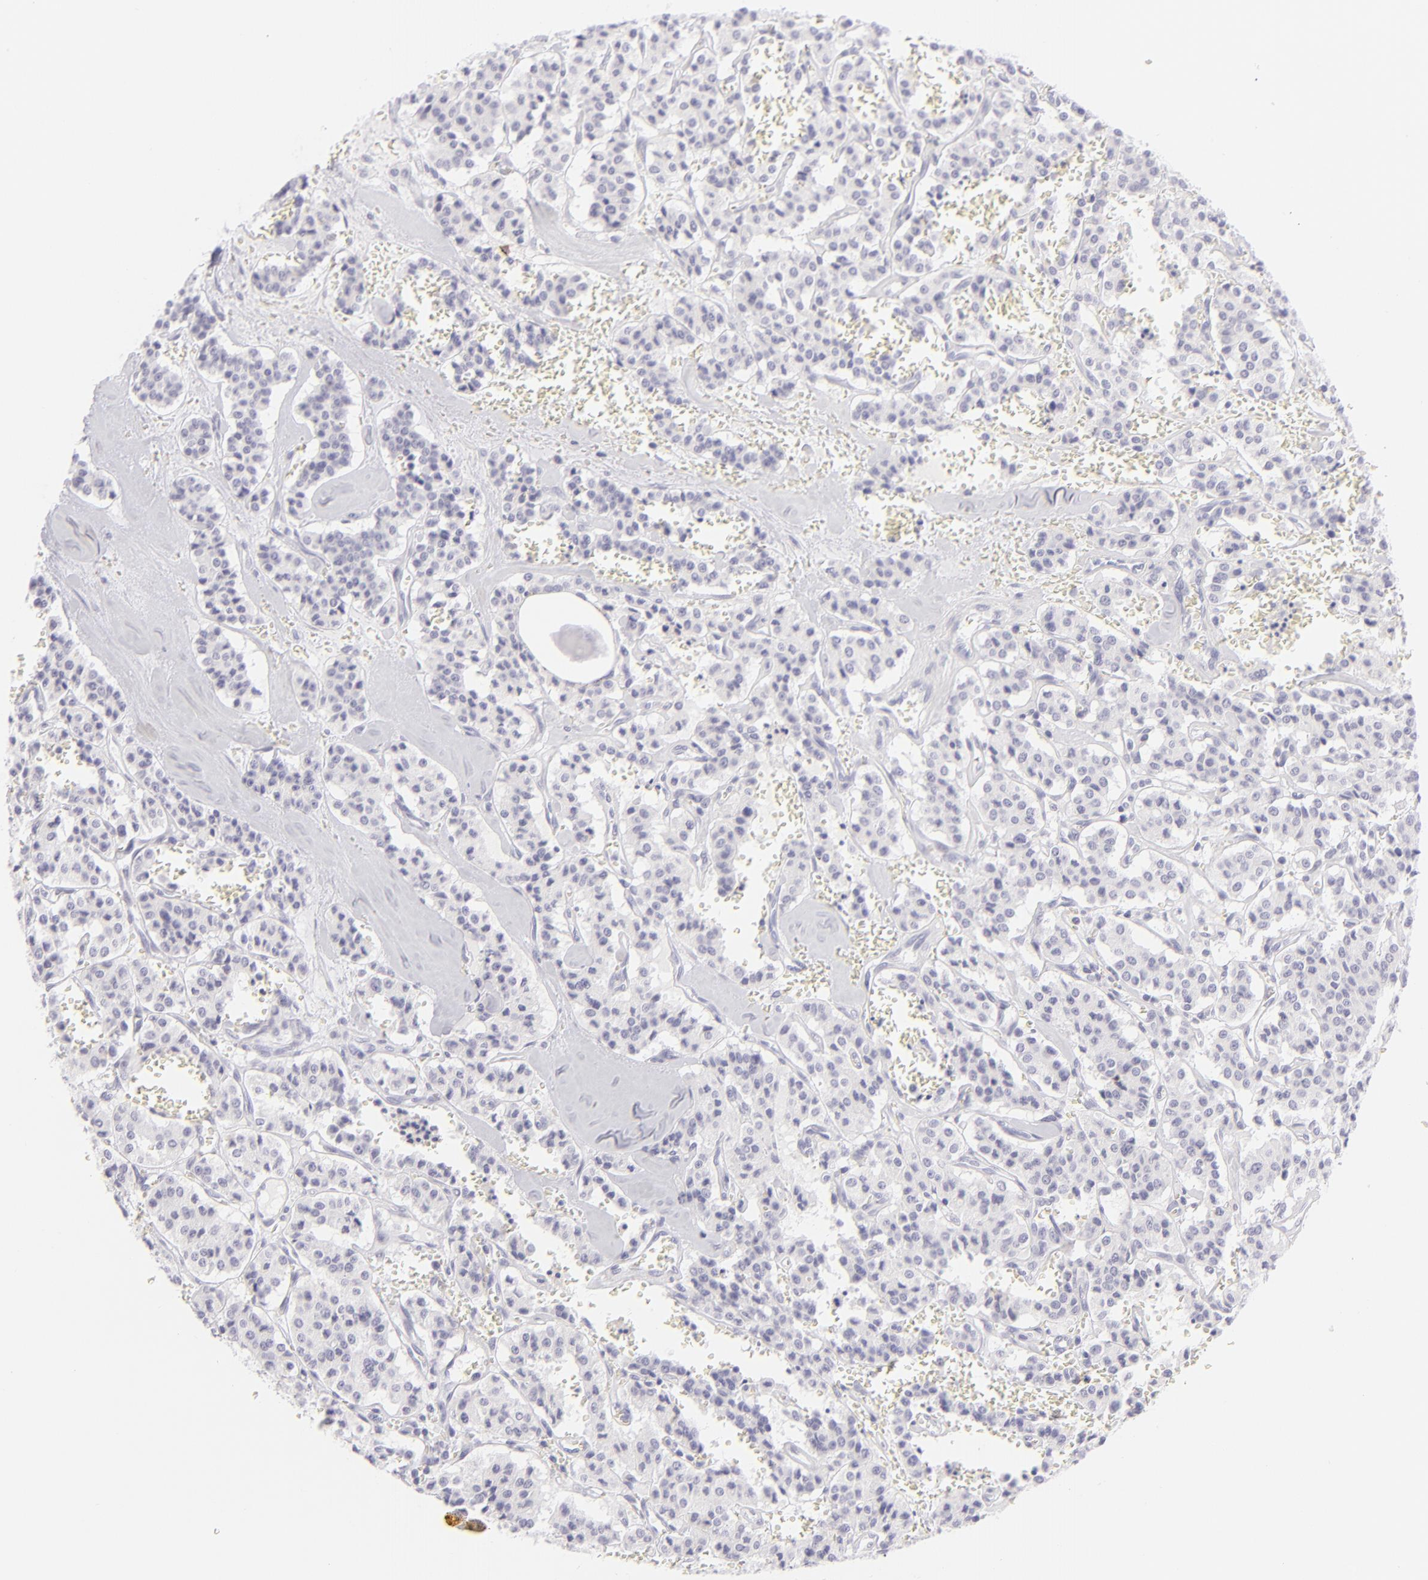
{"staining": {"intensity": "negative", "quantity": "none", "location": "none"}, "tissue": "carcinoid", "cell_type": "Tumor cells", "image_type": "cancer", "snomed": [{"axis": "morphology", "description": "Carcinoid, malignant, NOS"}, {"axis": "topography", "description": "Bronchus"}], "caption": "Immunohistochemistry of carcinoid (malignant) shows no expression in tumor cells.", "gene": "FCER2", "patient": {"sex": "male", "age": 55}}